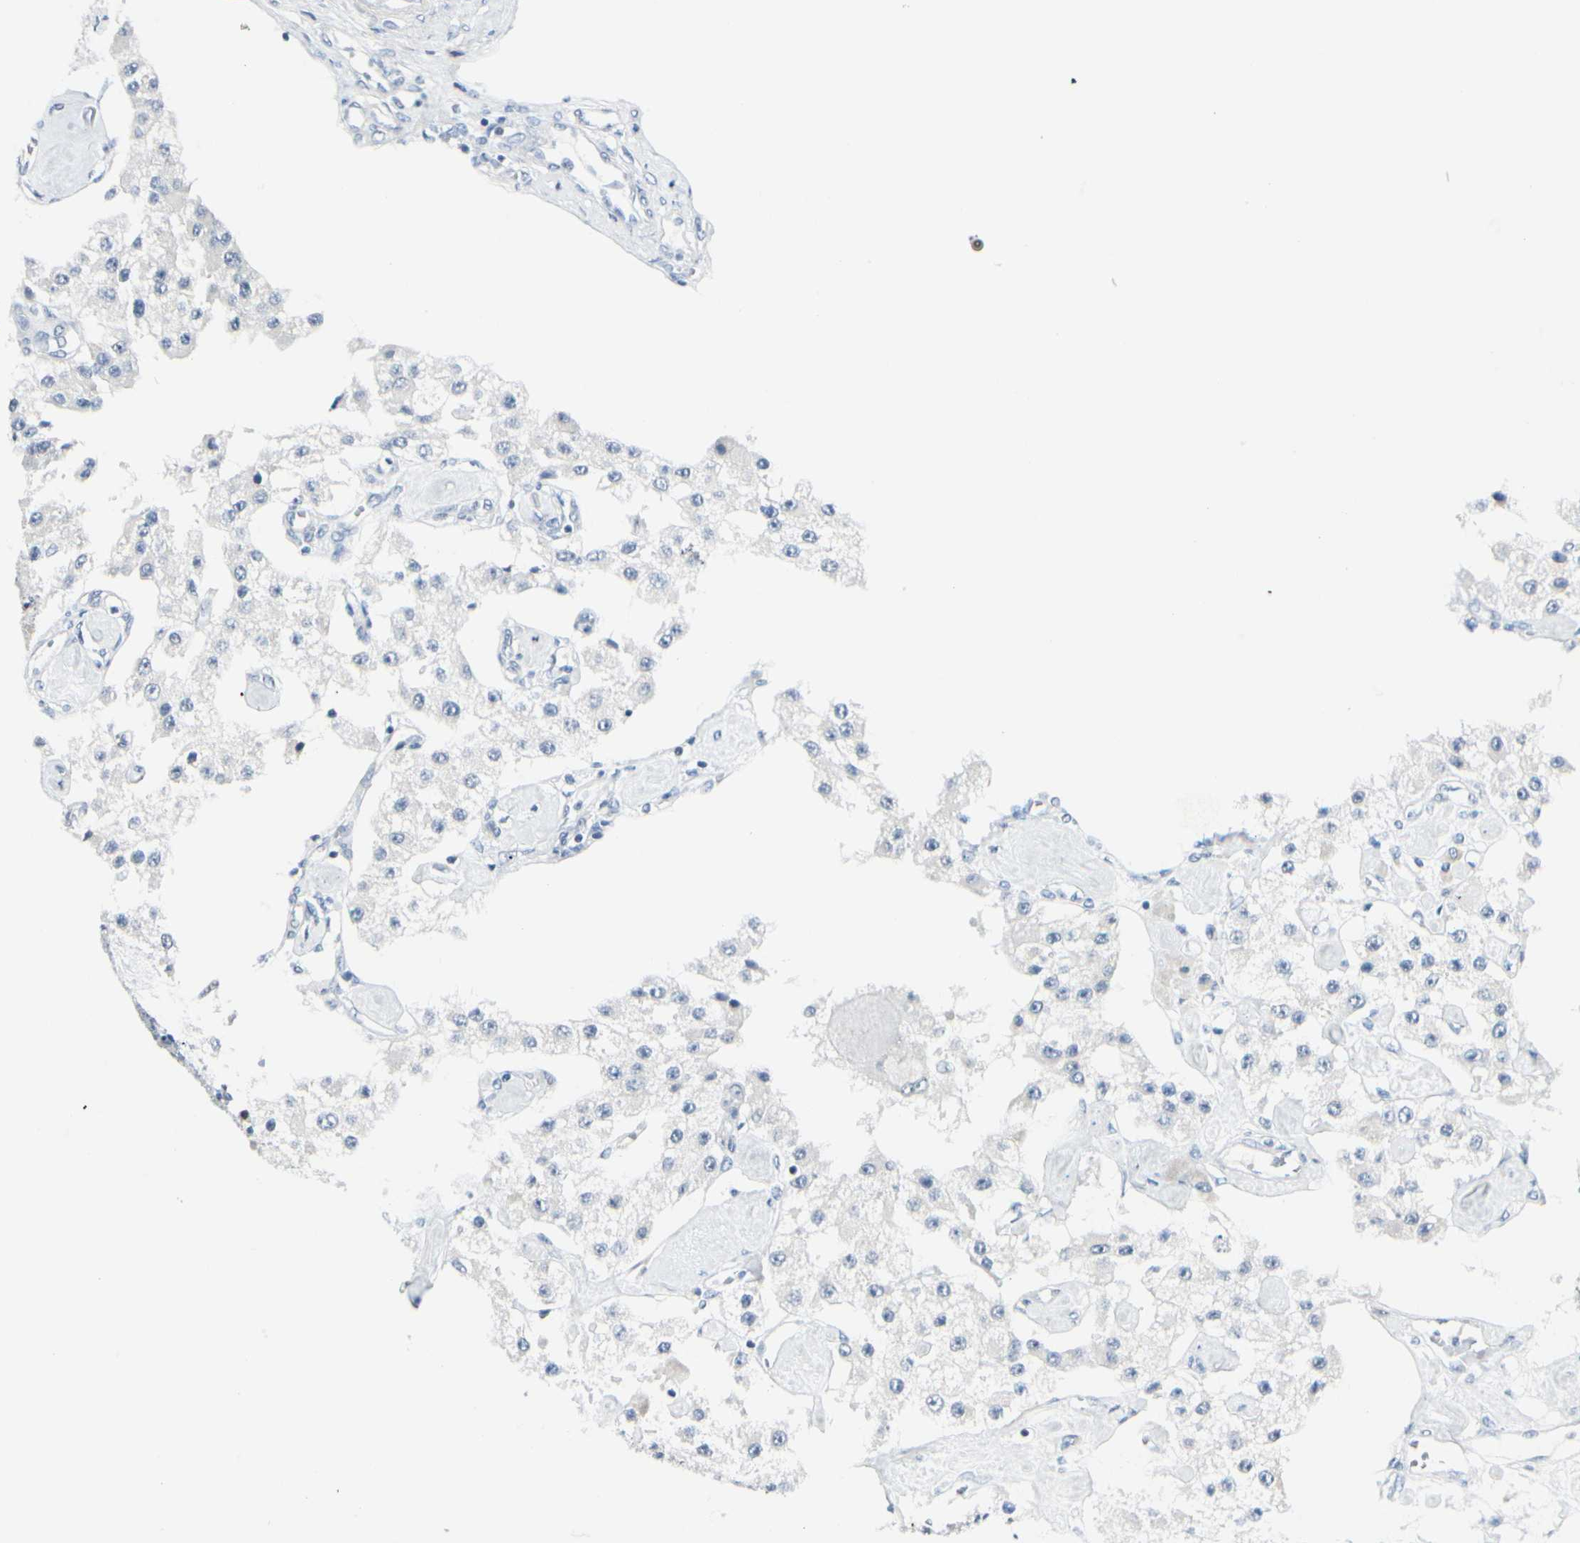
{"staining": {"intensity": "negative", "quantity": "none", "location": "none"}, "tissue": "carcinoid", "cell_type": "Tumor cells", "image_type": "cancer", "snomed": [{"axis": "morphology", "description": "Carcinoid, malignant, NOS"}, {"axis": "topography", "description": "Pancreas"}], "caption": "This is a photomicrograph of immunohistochemistry (IHC) staining of malignant carcinoid, which shows no positivity in tumor cells.", "gene": "ZSCAN1", "patient": {"sex": "male", "age": 41}}